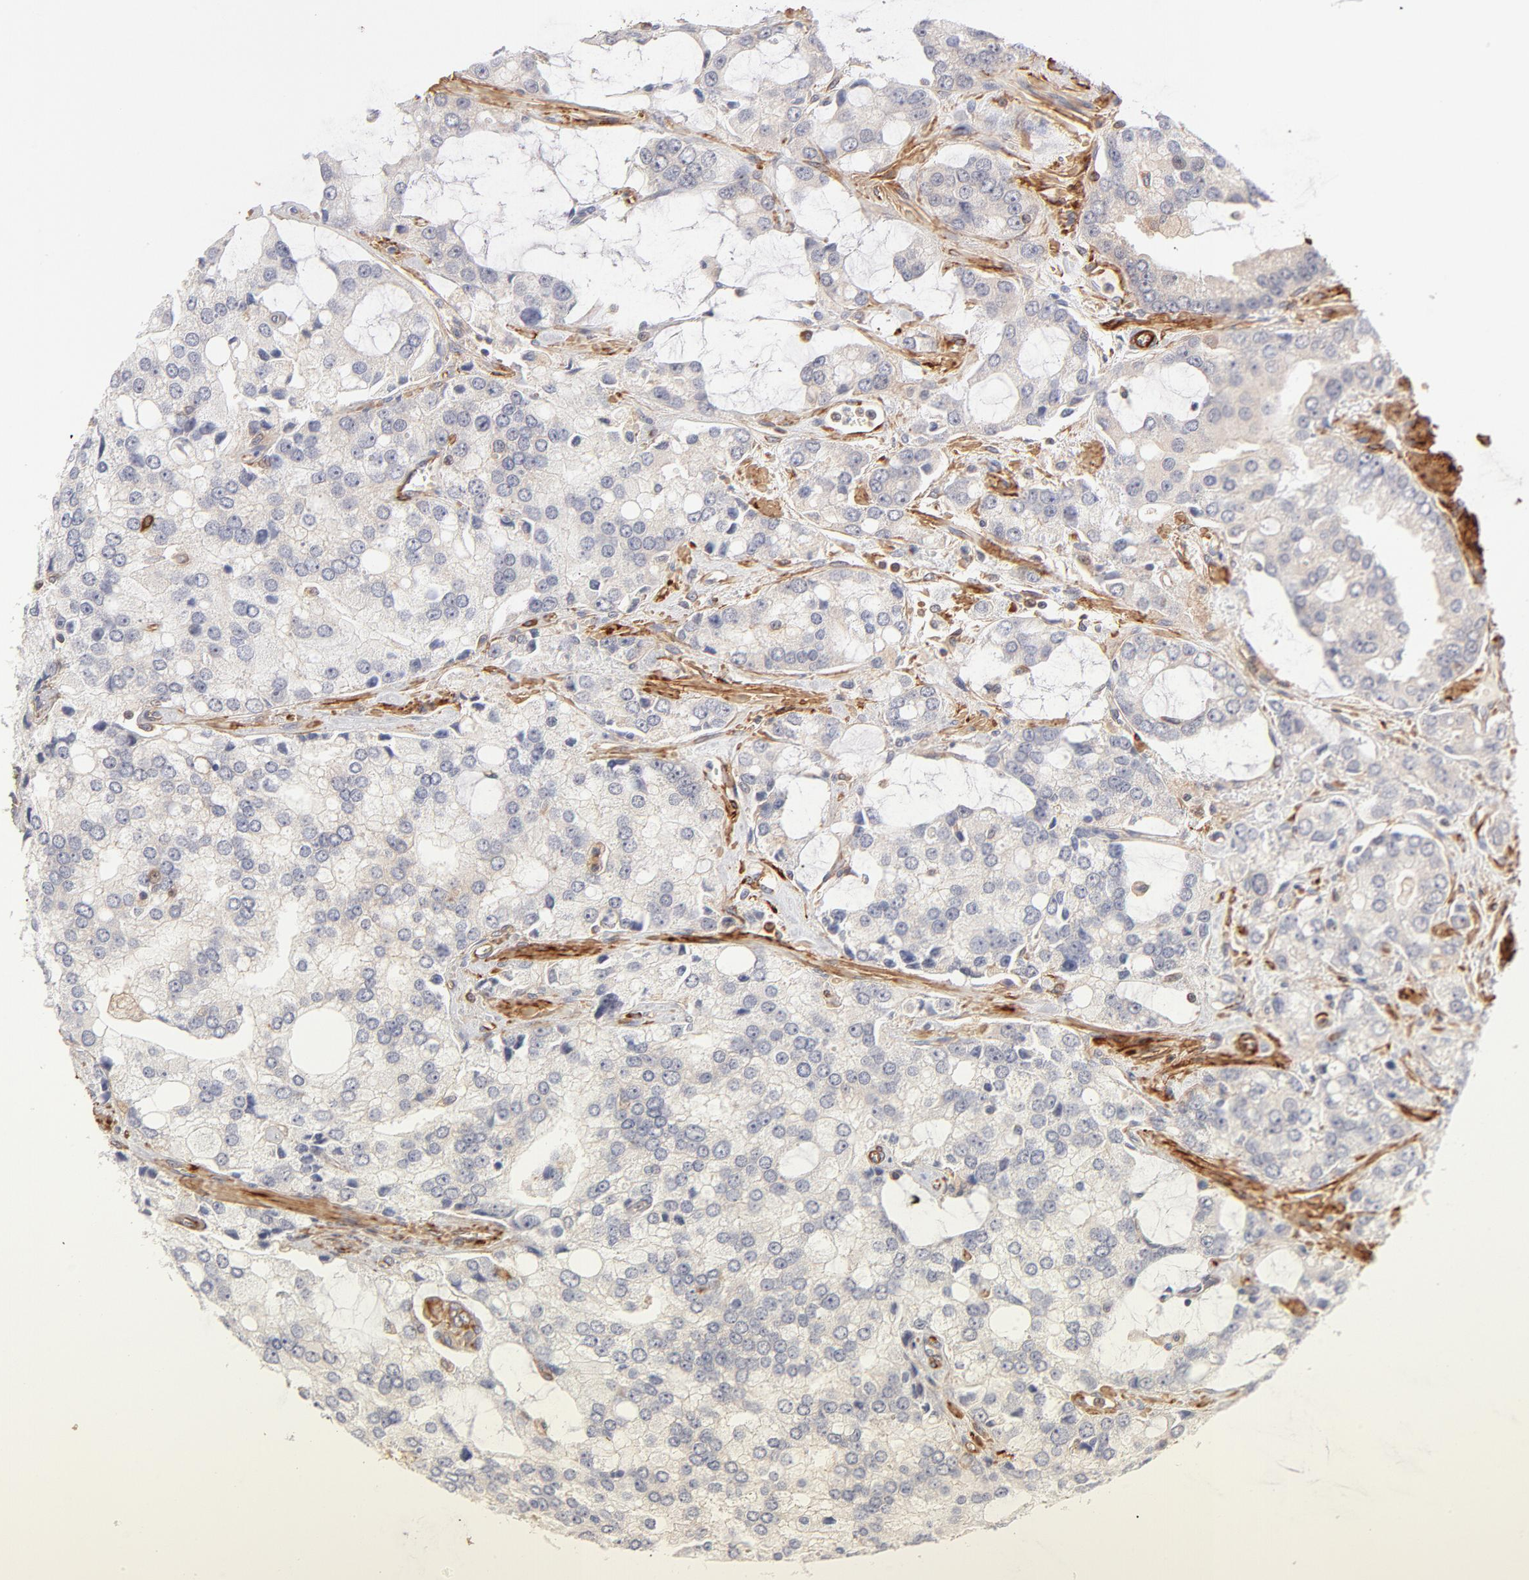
{"staining": {"intensity": "weak", "quantity": ">75%", "location": "cytoplasmic/membranous"}, "tissue": "prostate cancer", "cell_type": "Tumor cells", "image_type": "cancer", "snomed": [{"axis": "morphology", "description": "Adenocarcinoma, High grade"}, {"axis": "topography", "description": "Prostate"}], "caption": "IHC (DAB (3,3'-diaminobenzidine)) staining of human prostate cancer shows weak cytoplasmic/membranous protein positivity in about >75% of tumor cells.", "gene": "LDLRAP1", "patient": {"sex": "male", "age": 67}}